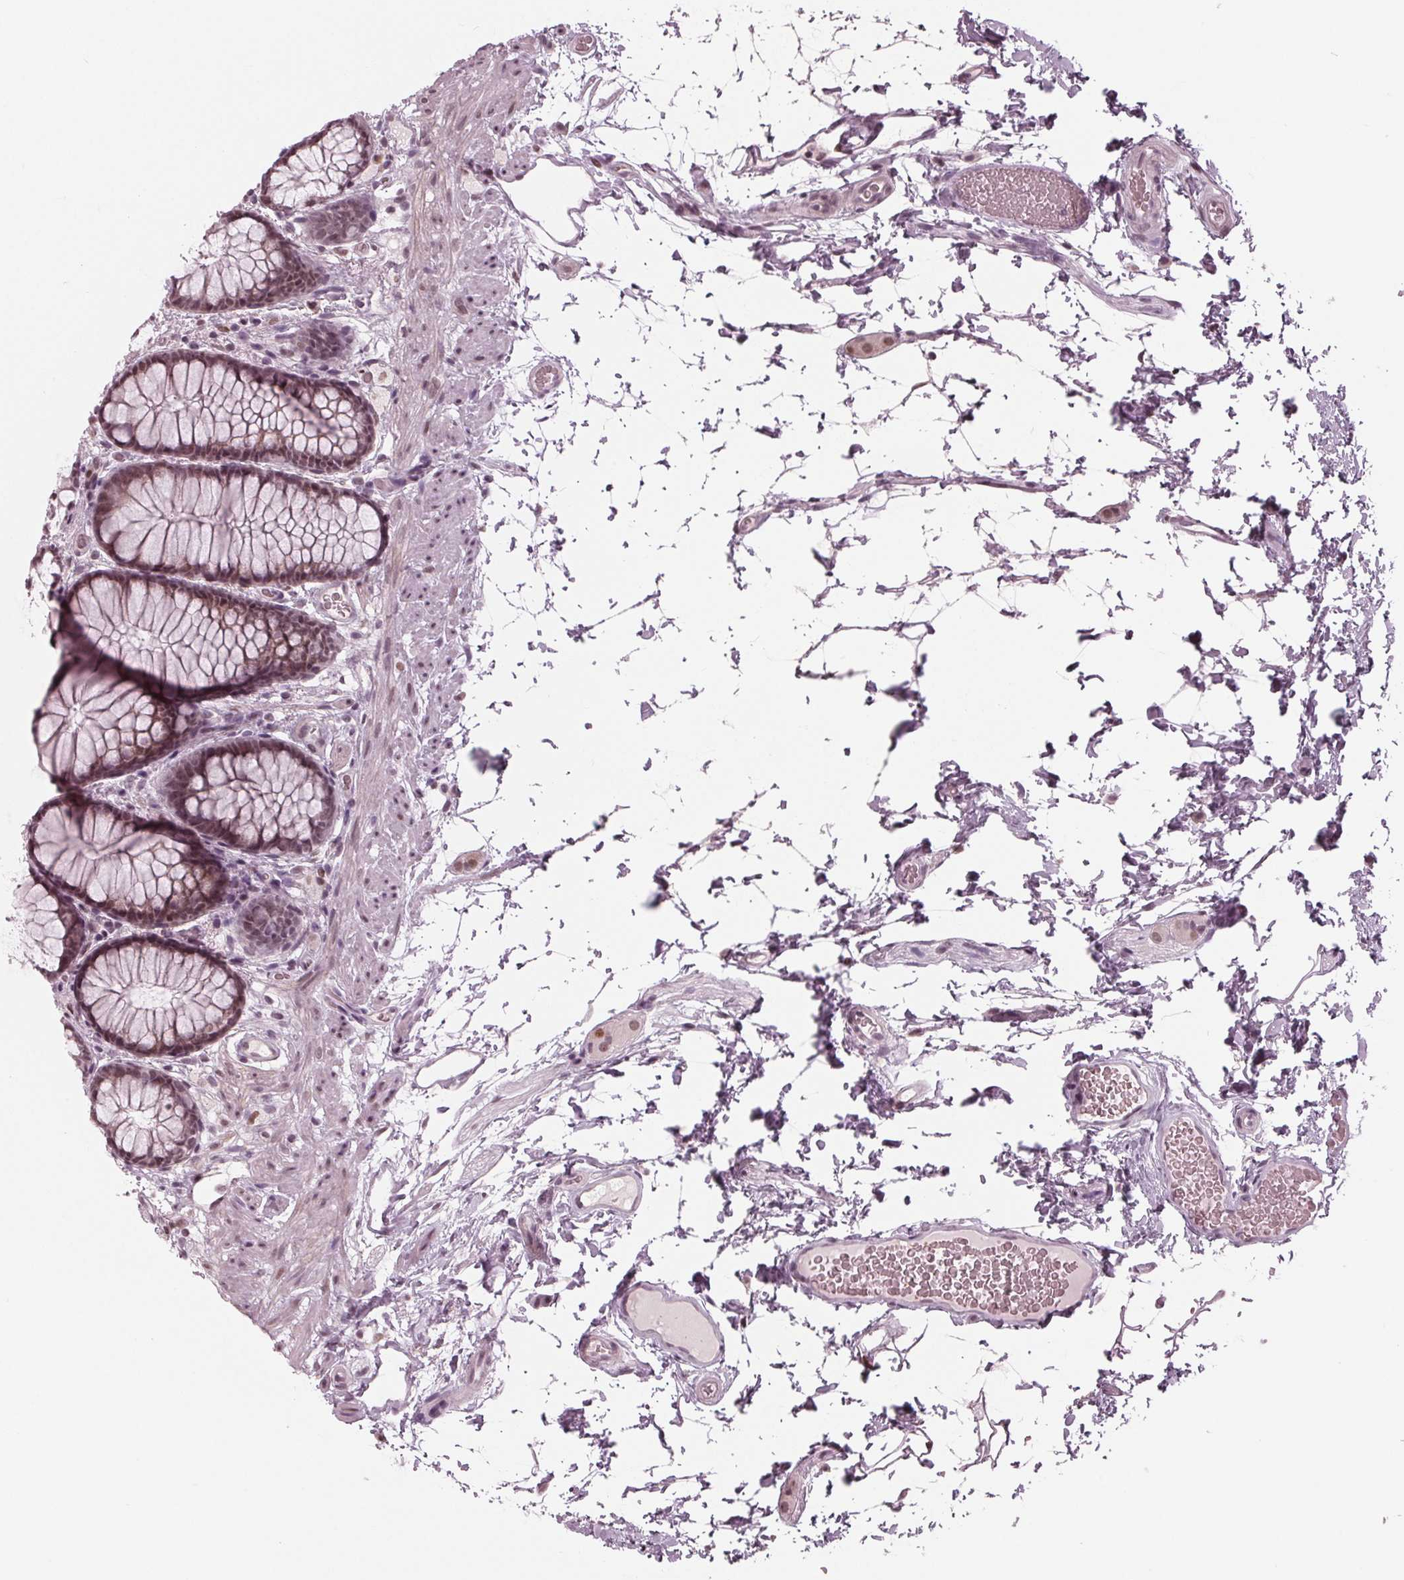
{"staining": {"intensity": "weak", "quantity": "25%-75%", "location": "nuclear"}, "tissue": "rectum", "cell_type": "Glandular cells", "image_type": "normal", "snomed": [{"axis": "morphology", "description": "Normal tissue, NOS"}, {"axis": "topography", "description": "Rectum"}], "caption": "About 25%-75% of glandular cells in unremarkable rectum display weak nuclear protein expression as visualized by brown immunohistochemical staining.", "gene": "DNMT3L", "patient": {"sex": "female", "age": 62}}